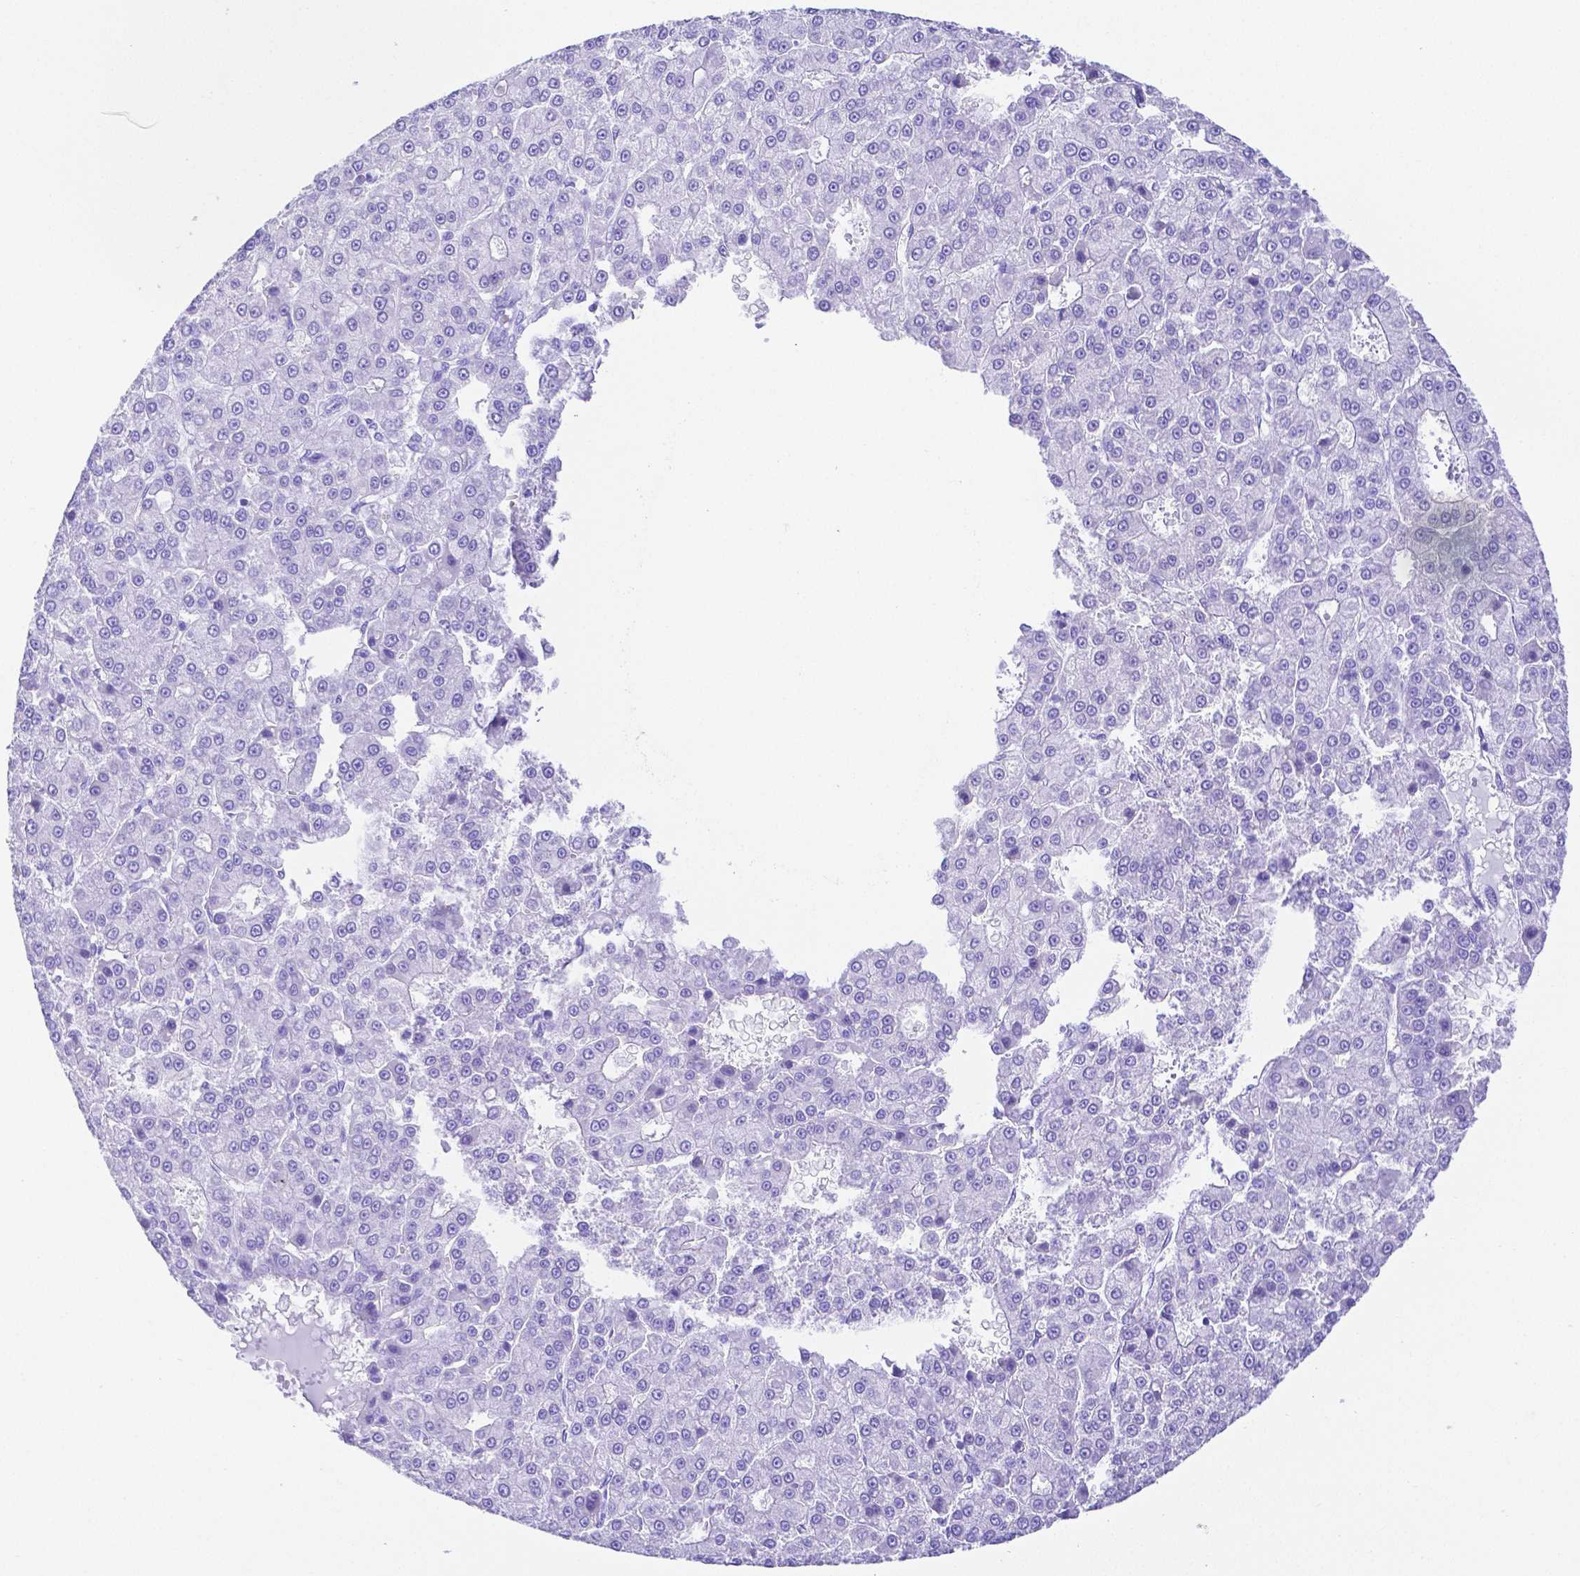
{"staining": {"intensity": "negative", "quantity": "none", "location": "none"}, "tissue": "liver cancer", "cell_type": "Tumor cells", "image_type": "cancer", "snomed": [{"axis": "morphology", "description": "Carcinoma, Hepatocellular, NOS"}, {"axis": "topography", "description": "Liver"}], "caption": "Liver cancer stained for a protein using immunohistochemistry (IHC) exhibits no staining tumor cells.", "gene": "SMR3A", "patient": {"sex": "male", "age": 70}}